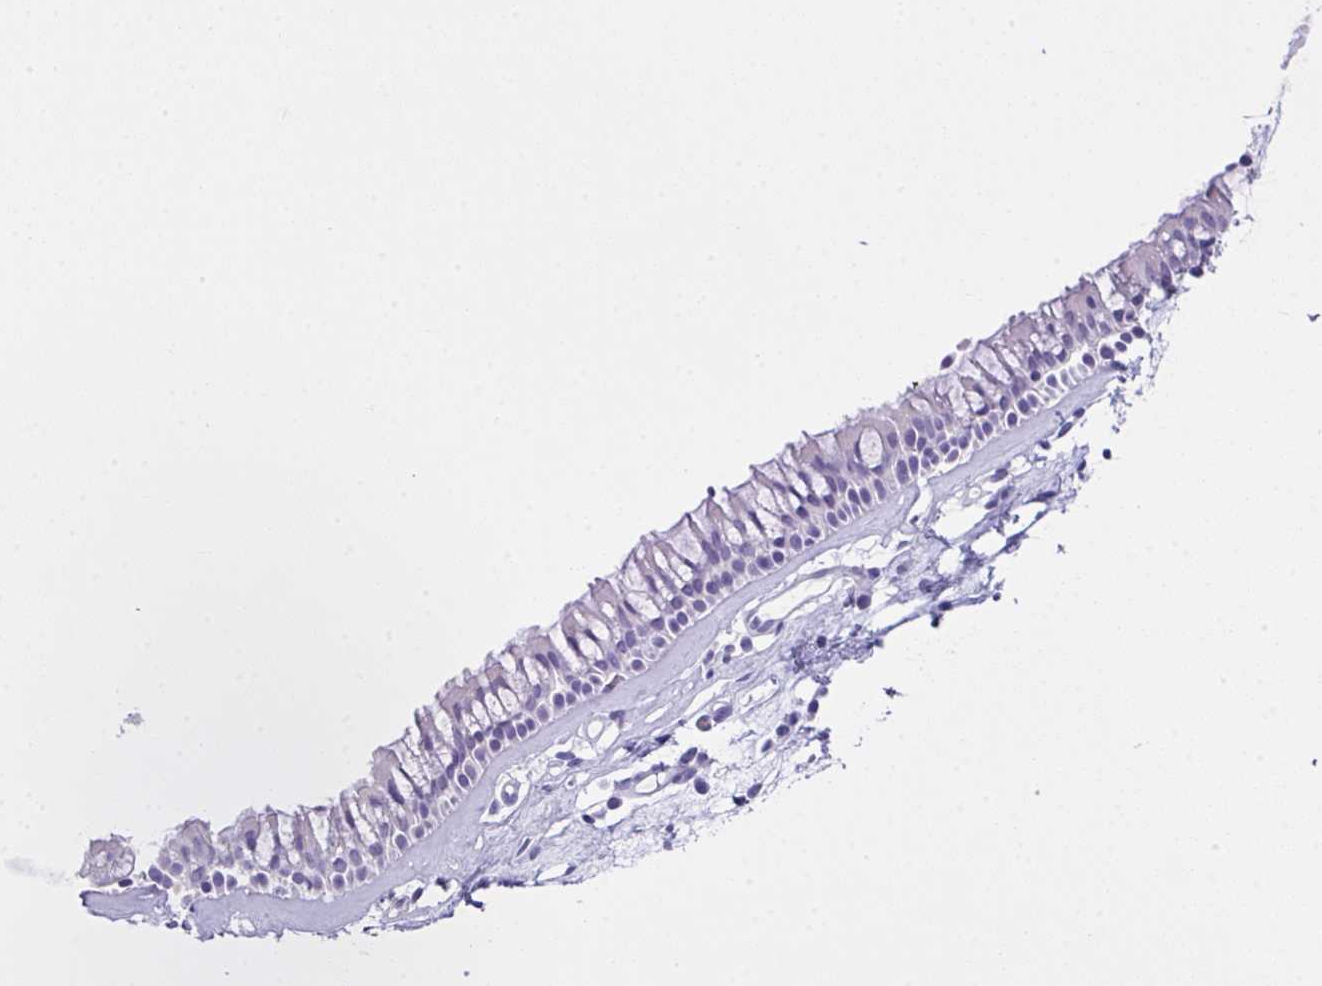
{"staining": {"intensity": "negative", "quantity": "none", "location": "none"}, "tissue": "nasopharynx", "cell_type": "Respiratory epithelial cells", "image_type": "normal", "snomed": [{"axis": "morphology", "description": "Normal tissue, NOS"}, {"axis": "topography", "description": "Nasopharynx"}], "caption": "Immunohistochemistry (IHC) of normal nasopharynx reveals no staining in respiratory epithelial cells.", "gene": "LGALS4", "patient": {"sex": "female", "age": 39}}